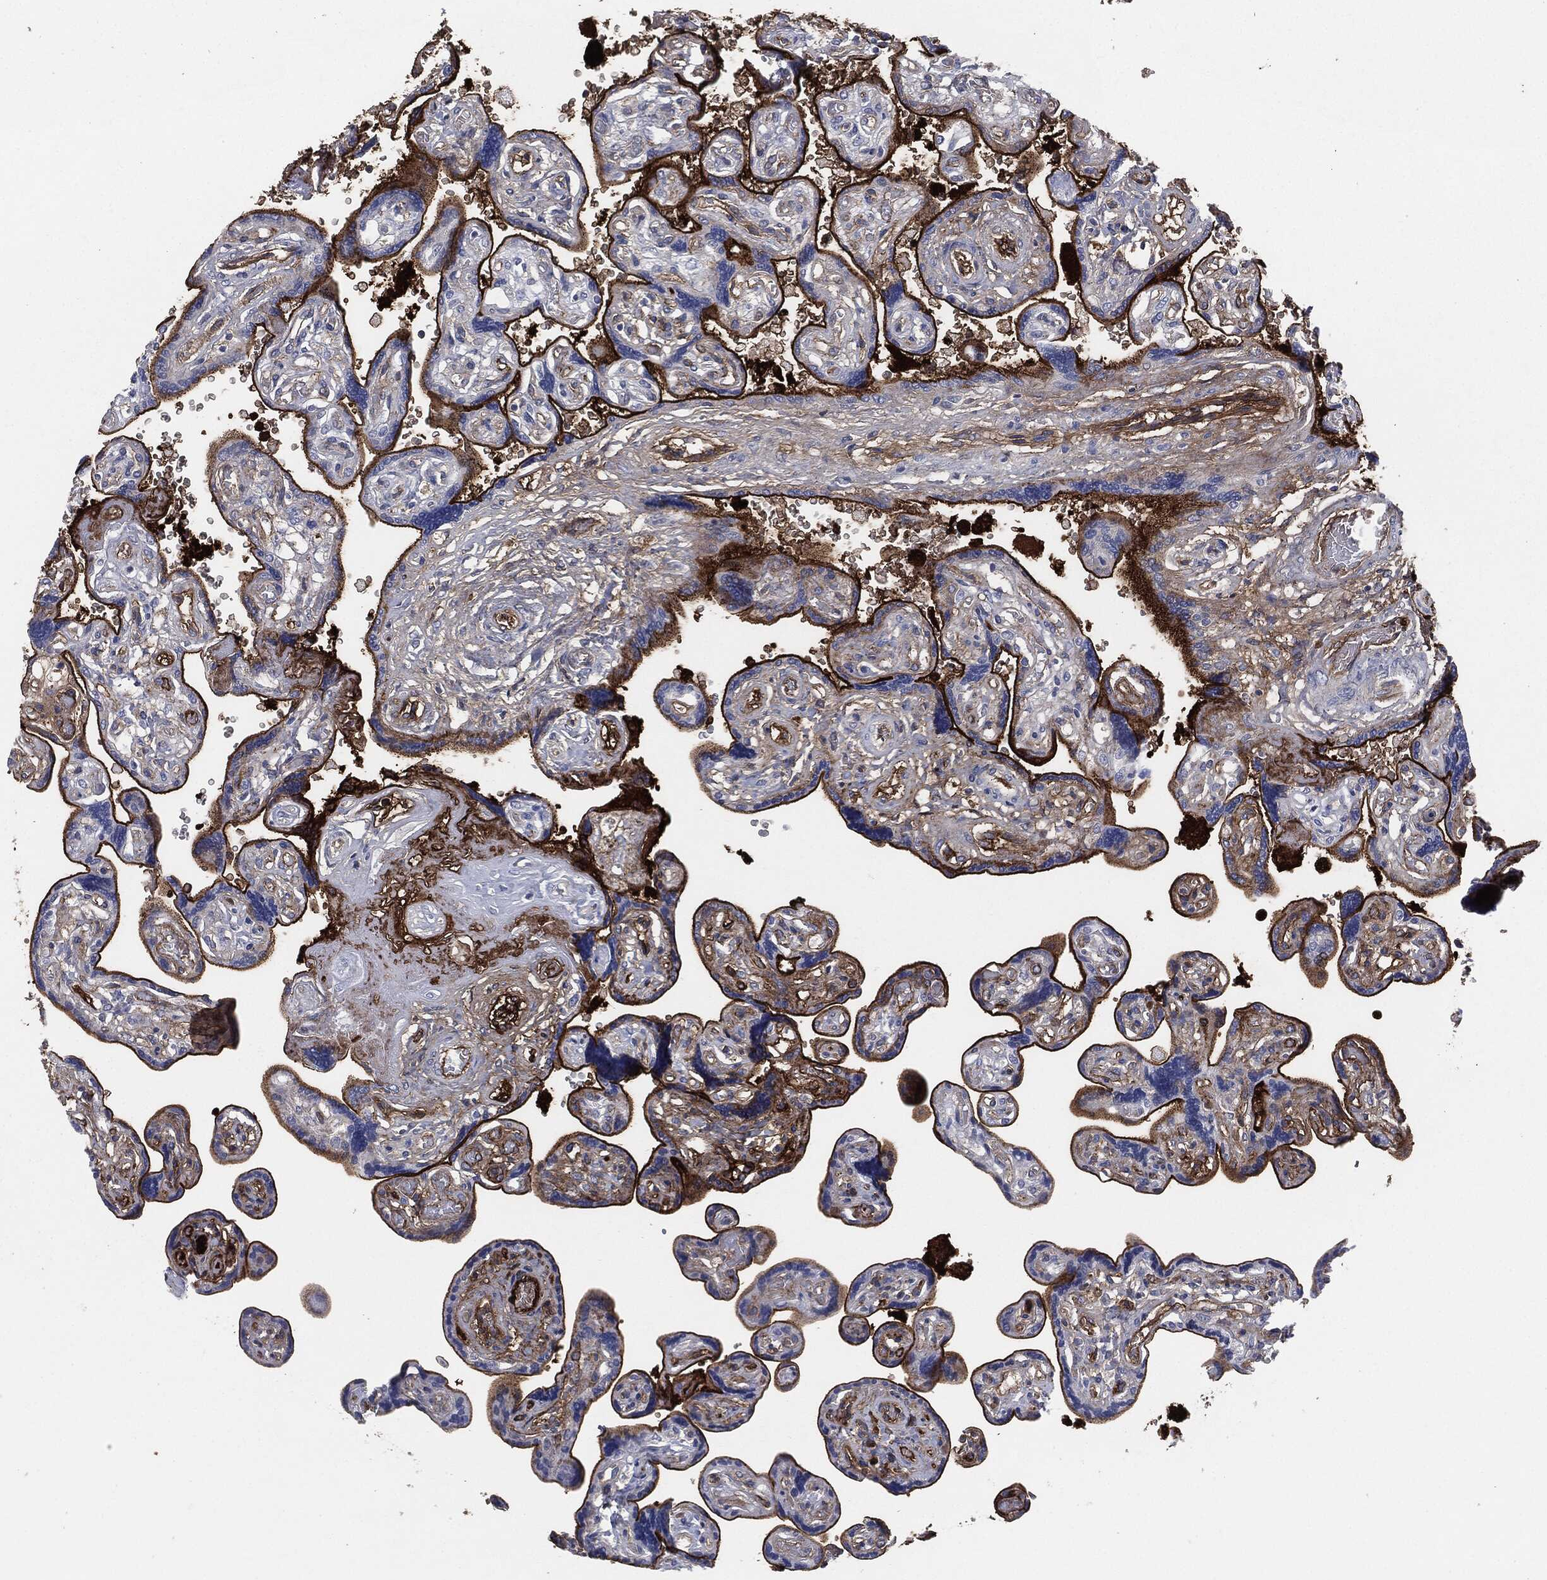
{"staining": {"intensity": "strong", "quantity": "<25%", "location": "cytoplasmic/membranous"}, "tissue": "placenta", "cell_type": "Decidual cells", "image_type": "normal", "snomed": [{"axis": "morphology", "description": "Normal tissue, NOS"}, {"axis": "topography", "description": "Placenta"}], "caption": "Immunohistochemistry (IHC) photomicrograph of unremarkable placenta: placenta stained using immunohistochemistry shows medium levels of strong protein expression localized specifically in the cytoplasmic/membranous of decidual cells, appearing as a cytoplasmic/membranous brown color.", "gene": "APOB", "patient": {"sex": "female", "age": 32}}